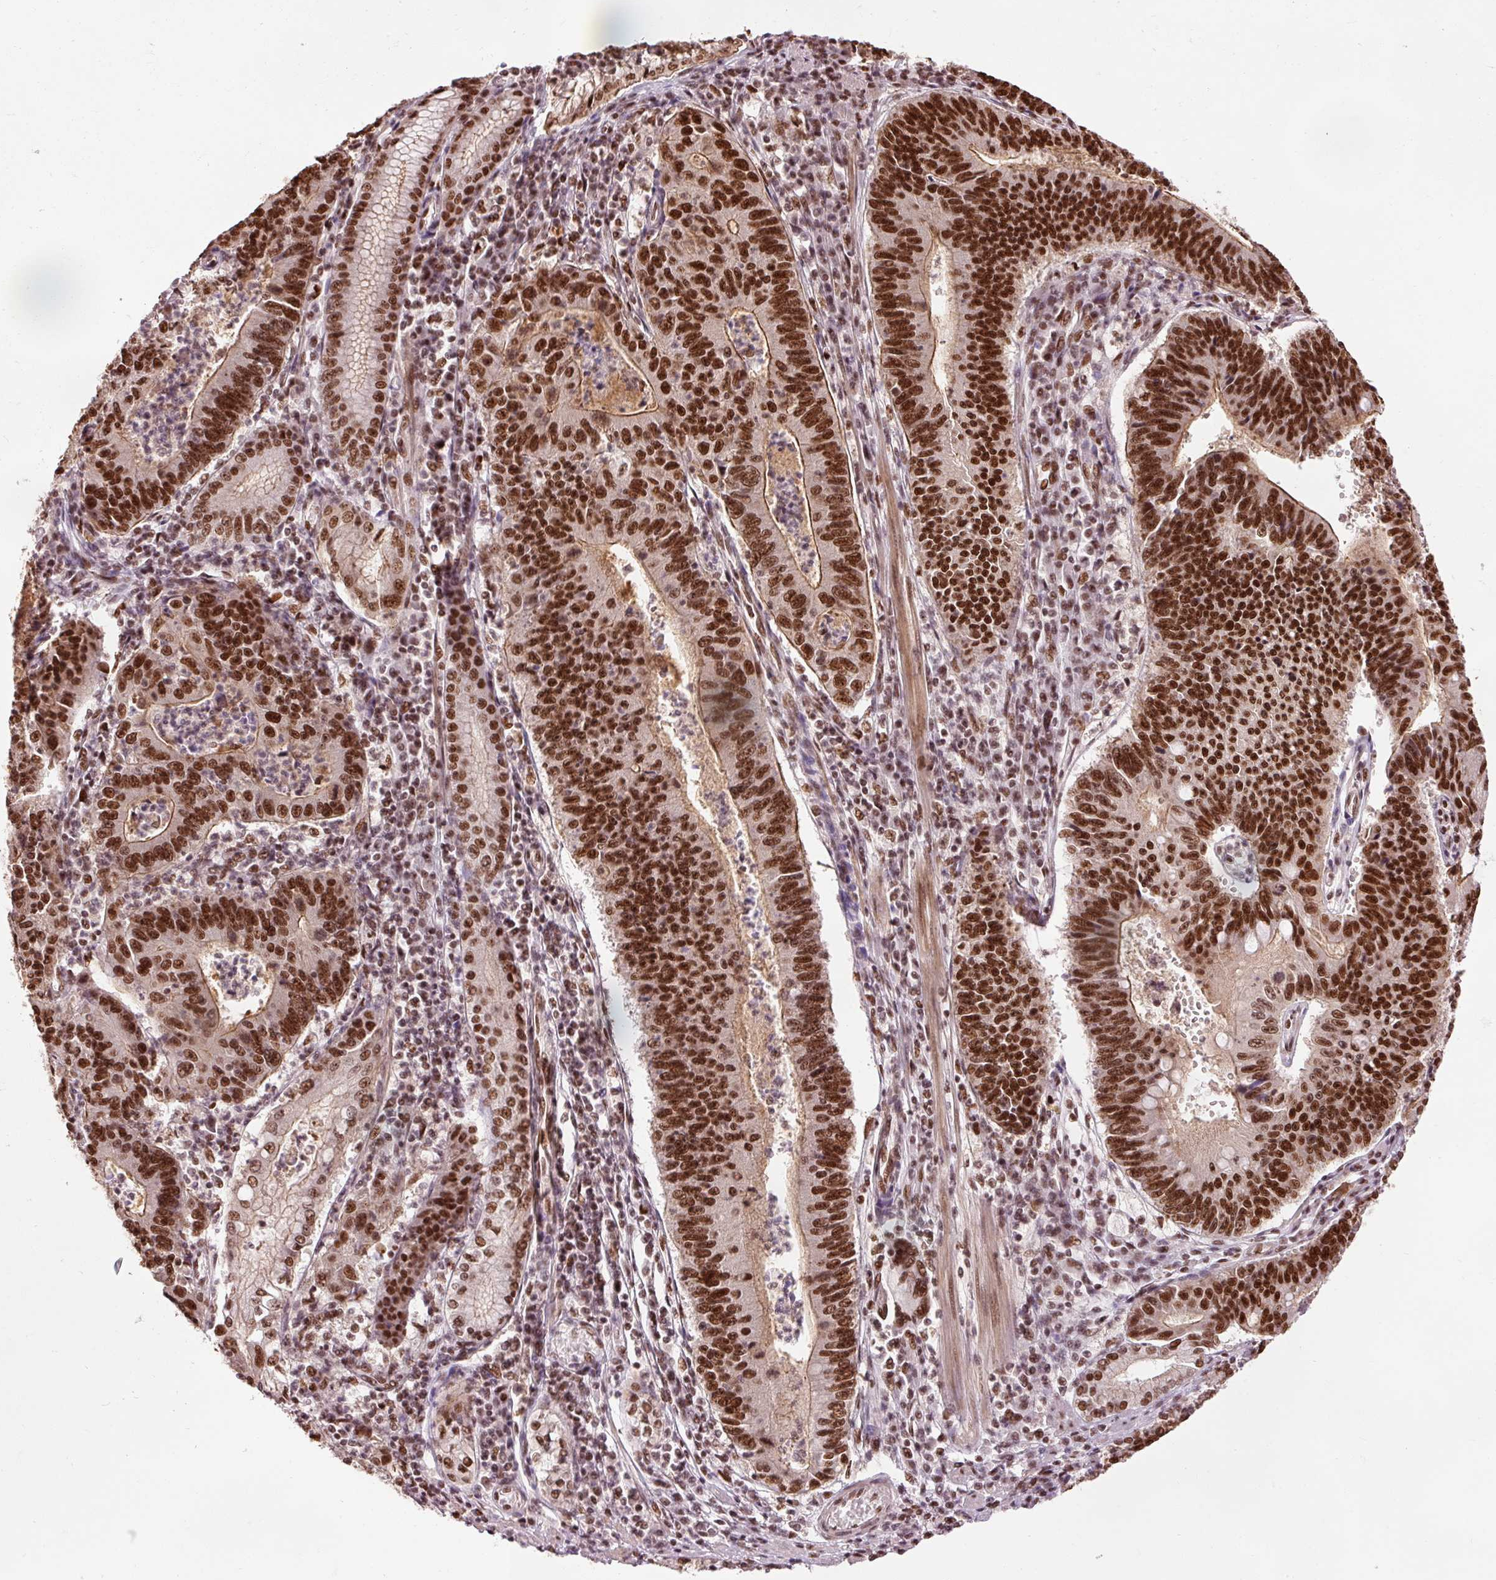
{"staining": {"intensity": "strong", "quantity": ">75%", "location": "cytoplasmic/membranous,nuclear"}, "tissue": "stomach cancer", "cell_type": "Tumor cells", "image_type": "cancer", "snomed": [{"axis": "morphology", "description": "Adenocarcinoma, NOS"}, {"axis": "topography", "description": "Stomach"}], "caption": "Brown immunohistochemical staining in adenocarcinoma (stomach) reveals strong cytoplasmic/membranous and nuclear expression in about >75% of tumor cells.", "gene": "ZBTB44", "patient": {"sex": "male", "age": 59}}